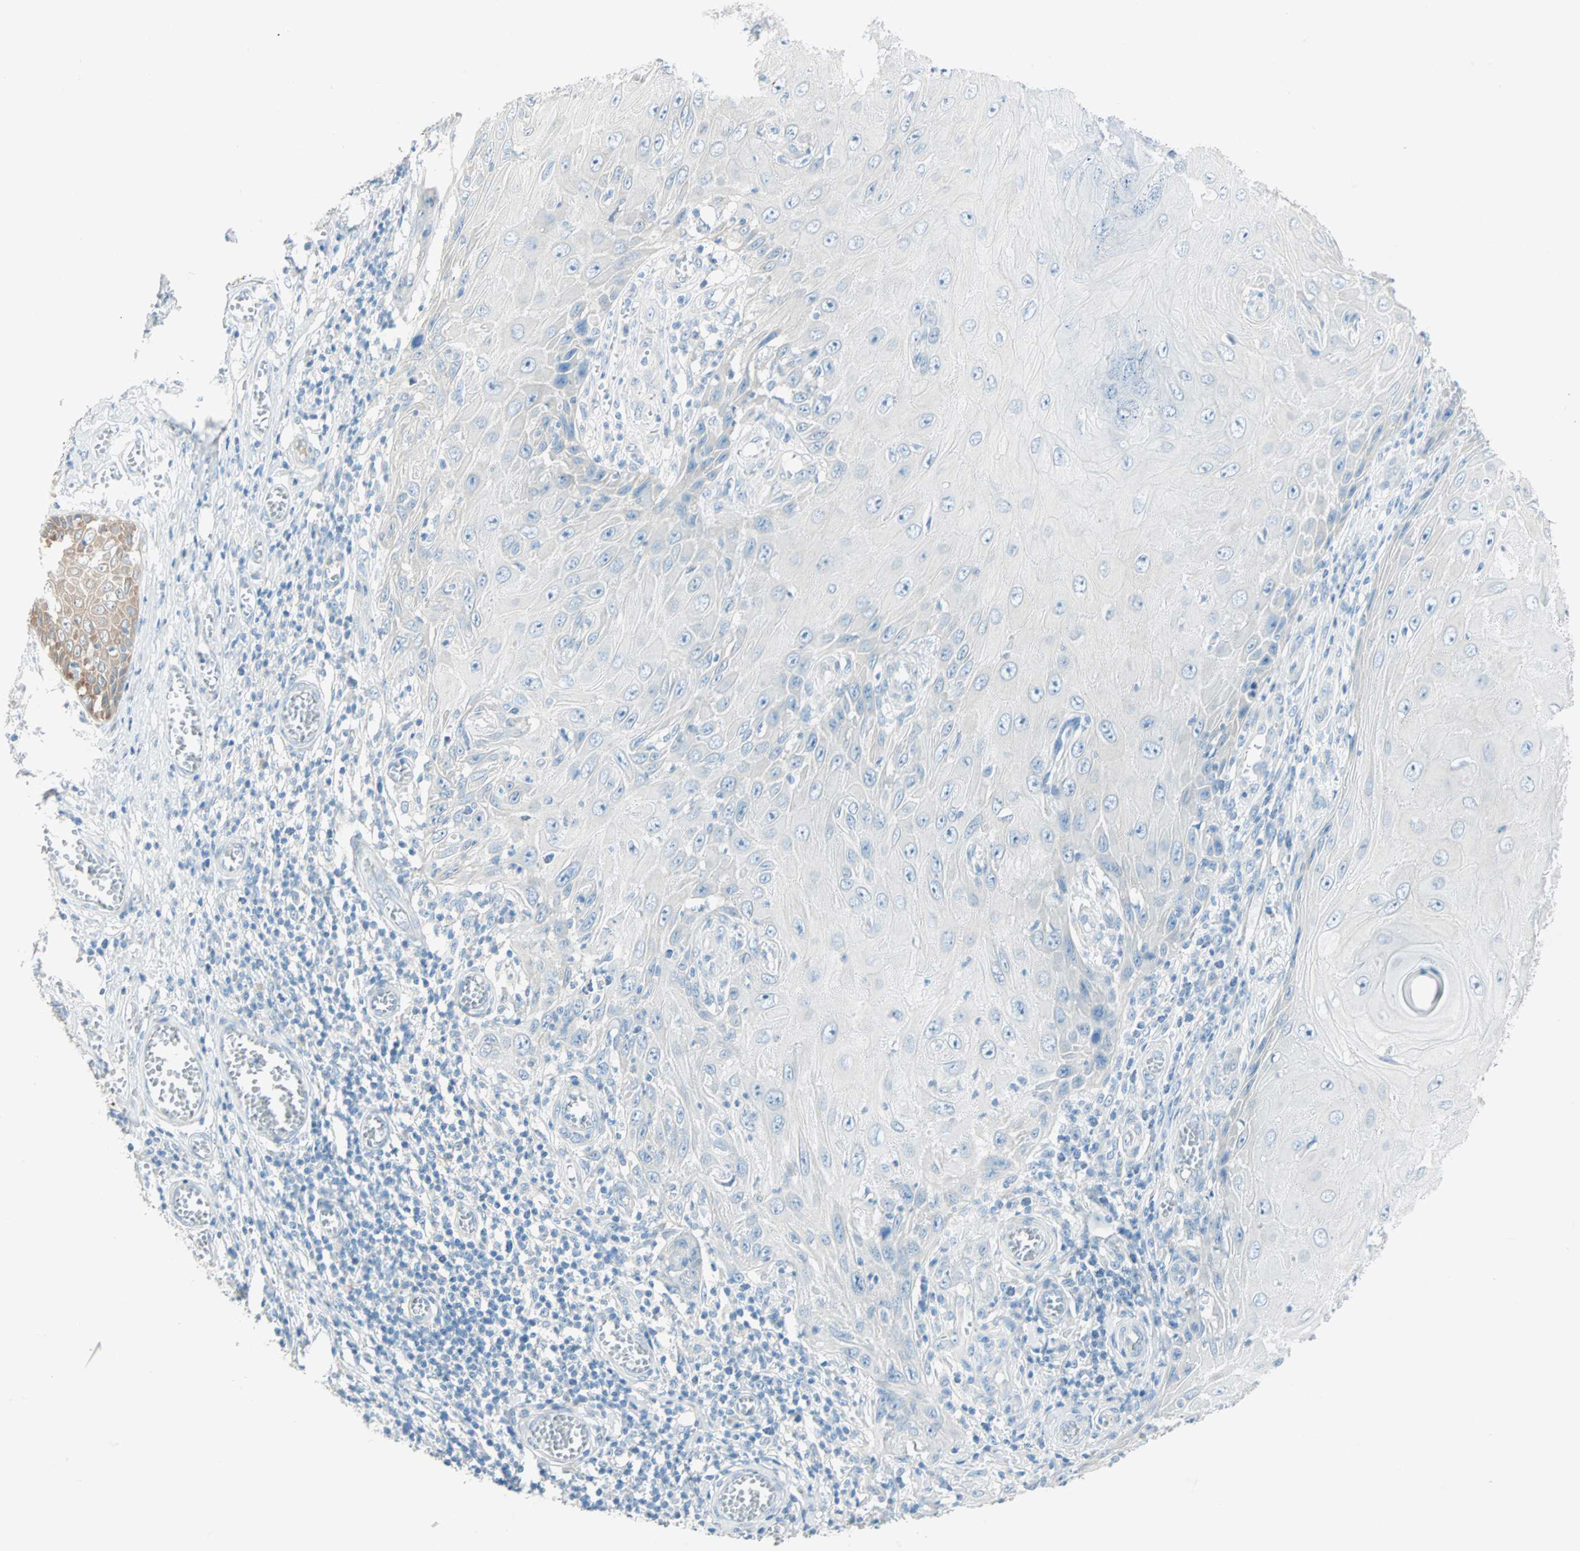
{"staining": {"intensity": "negative", "quantity": "none", "location": "none"}, "tissue": "skin cancer", "cell_type": "Tumor cells", "image_type": "cancer", "snomed": [{"axis": "morphology", "description": "Squamous cell carcinoma, NOS"}, {"axis": "topography", "description": "Skin"}], "caption": "IHC of human squamous cell carcinoma (skin) shows no expression in tumor cells.", "gene": "ATF6", "patient": {"sex": "female", "age": 73}}